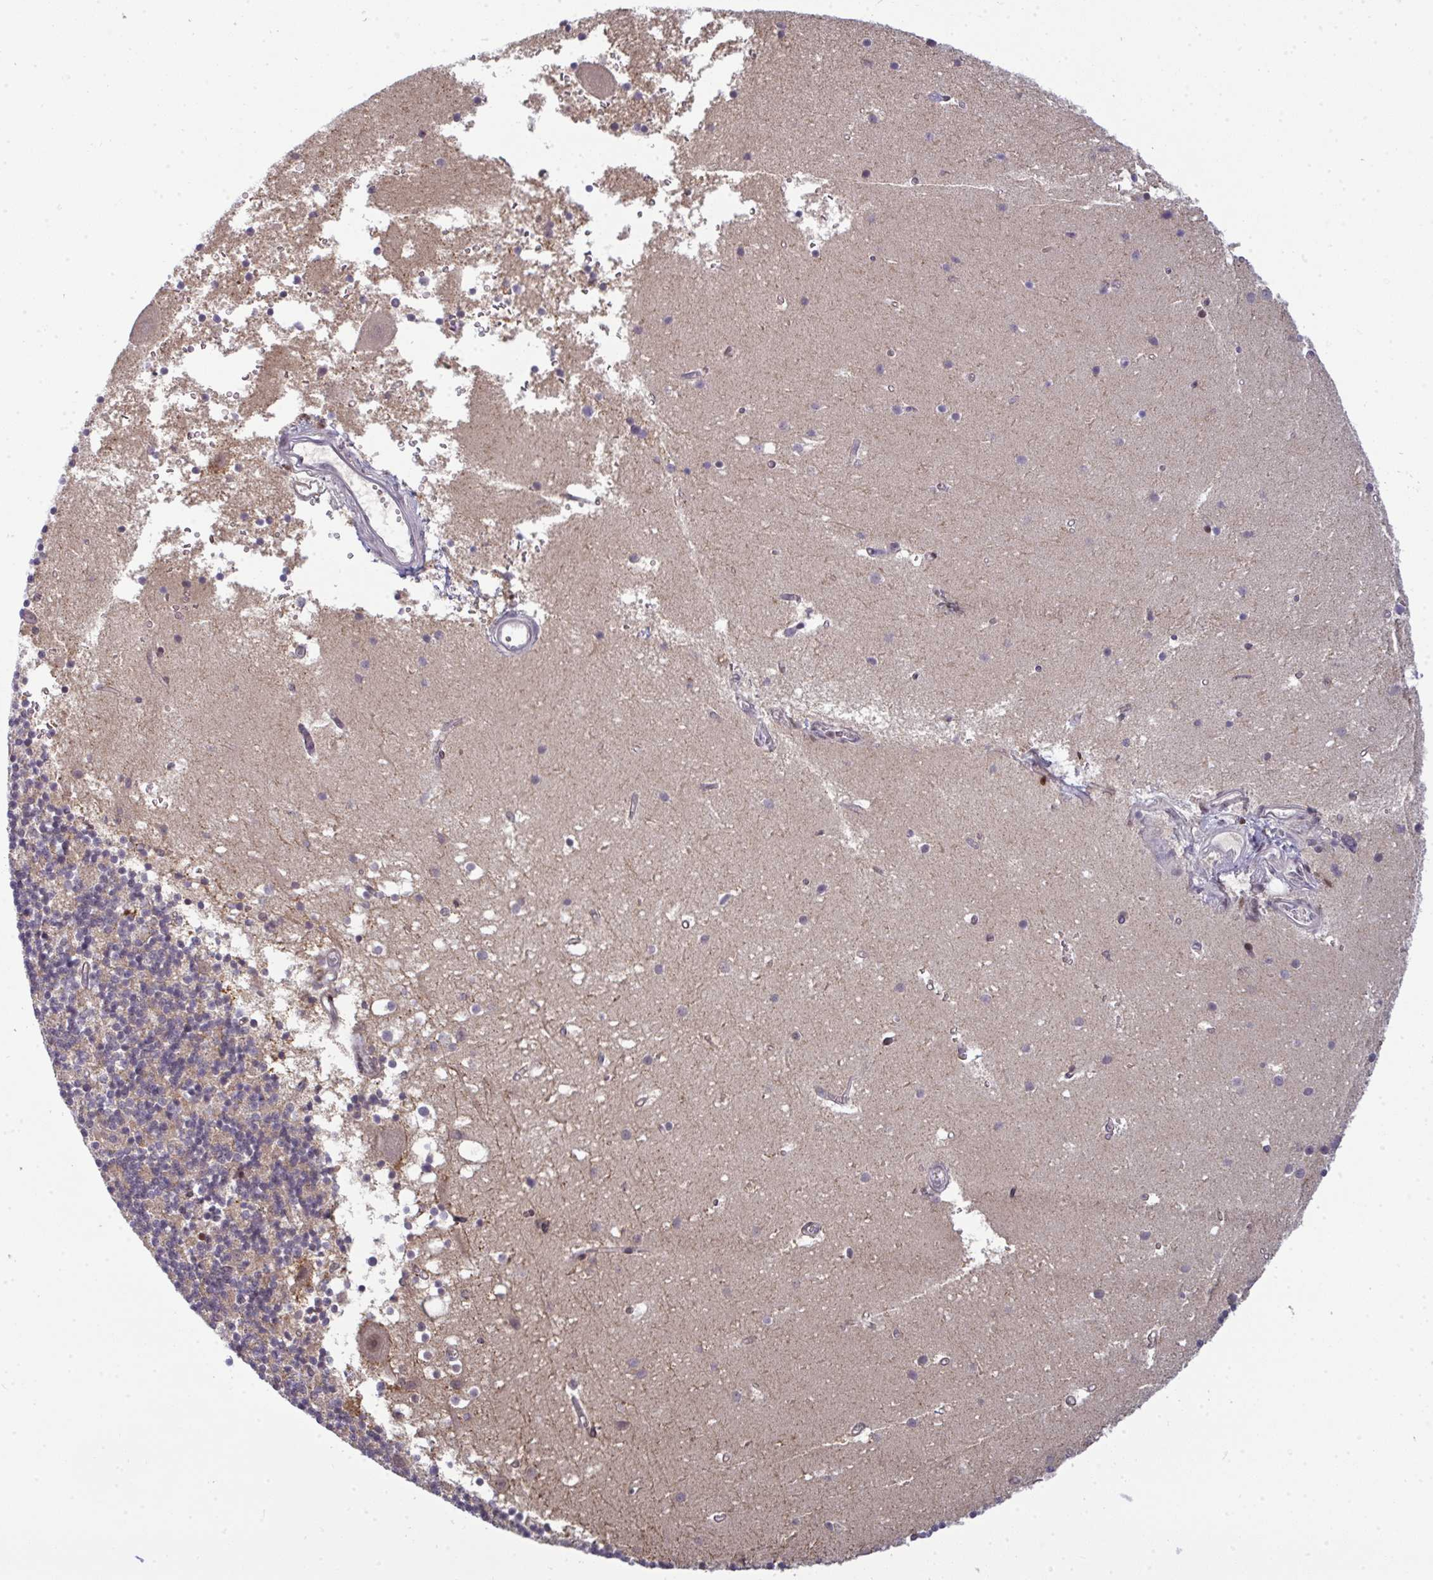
{"staining": {"intensity": "negative", "quantity": "none", "location": "none"}, "tissue": "cerebellum", "cell_type": "Cells in granular layer", "image_type": "normal", "snomed": [{"axis": "morphology", "description": "Normal tissue, NOS"}, {"axis": "topography", "description": "Cerebellum"}], "caption": "High power microscopy micrograph of an immunohistochemistry image of unremarkable cerebellum, revealing no significant staining in cells in granular layer. The staining was performed using DAB (3,3'-diaminobenzidine) to visualize the protein expression in brown, while the nuclei were stained in blue with hematoxylin (Magnification: 20x).", "gene": "ATF1", "patient": {"sex": "male", "age": 54}}